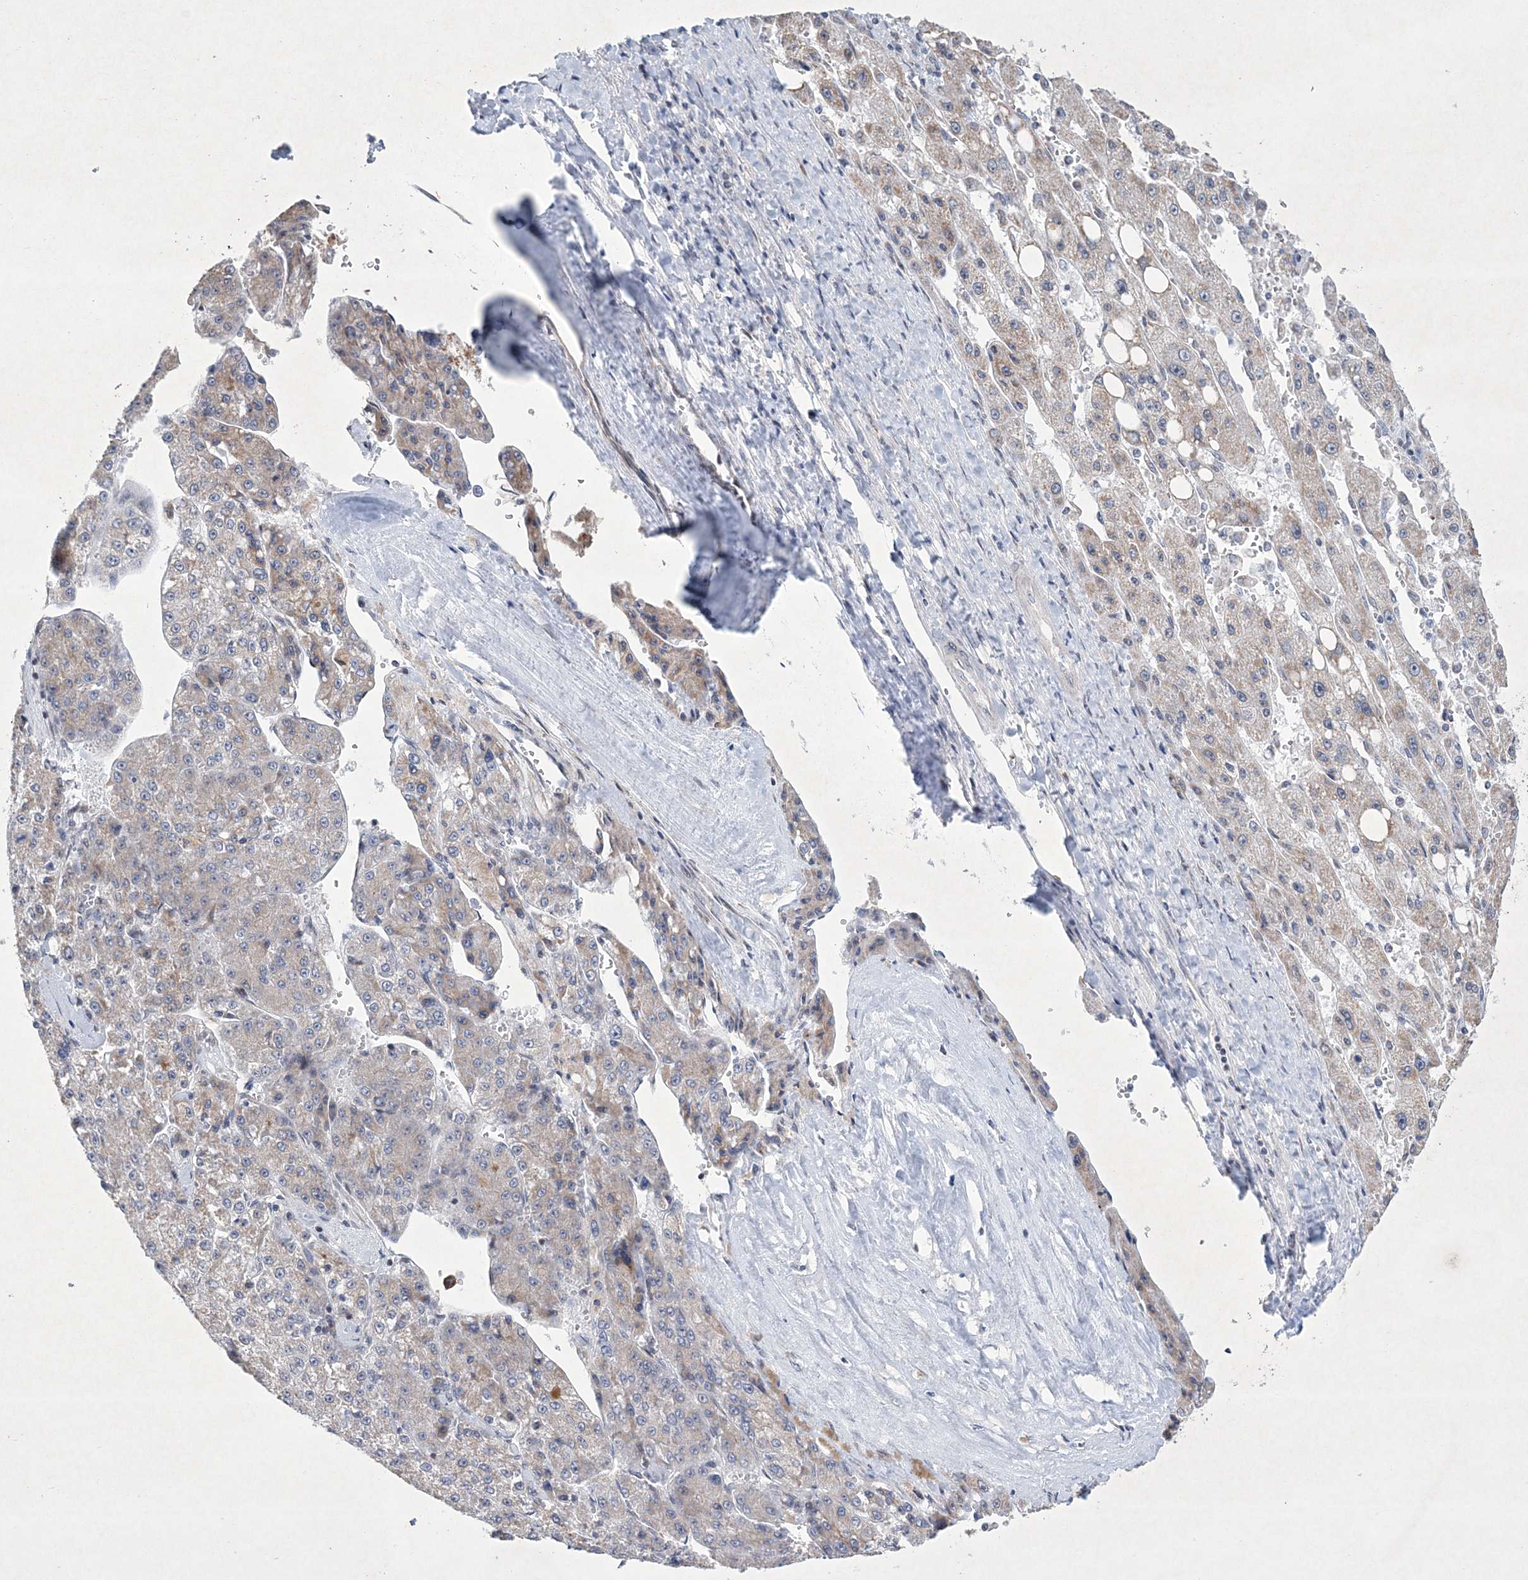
{"staining": {"intensity": "weak", "quantity": ">75%", "location": "cytoplasmic/membranous"}, "tissue": "liver cancer", "cell_type": "Tumor cells", "image_type": "cancer", "snomed": [{"axis": "morphology", "description": "Carcinoma, Hepatocellular, NOS"}, {"axis": "topography", "description": "Liver"}], "caption": "Immunohistochemistry micrograph of neoplastic tissue: human liver hepatocellular carcinoma stained using immunohistochemistry (IHC) displays low levels of weak protein expression localized specifically in the cytoplasmic/membranous of tumor cells, appearing as a cytoplasmic/membranous brown color.", "gene": "CES4A", "patient": {"sex": "female", "age": 73}}